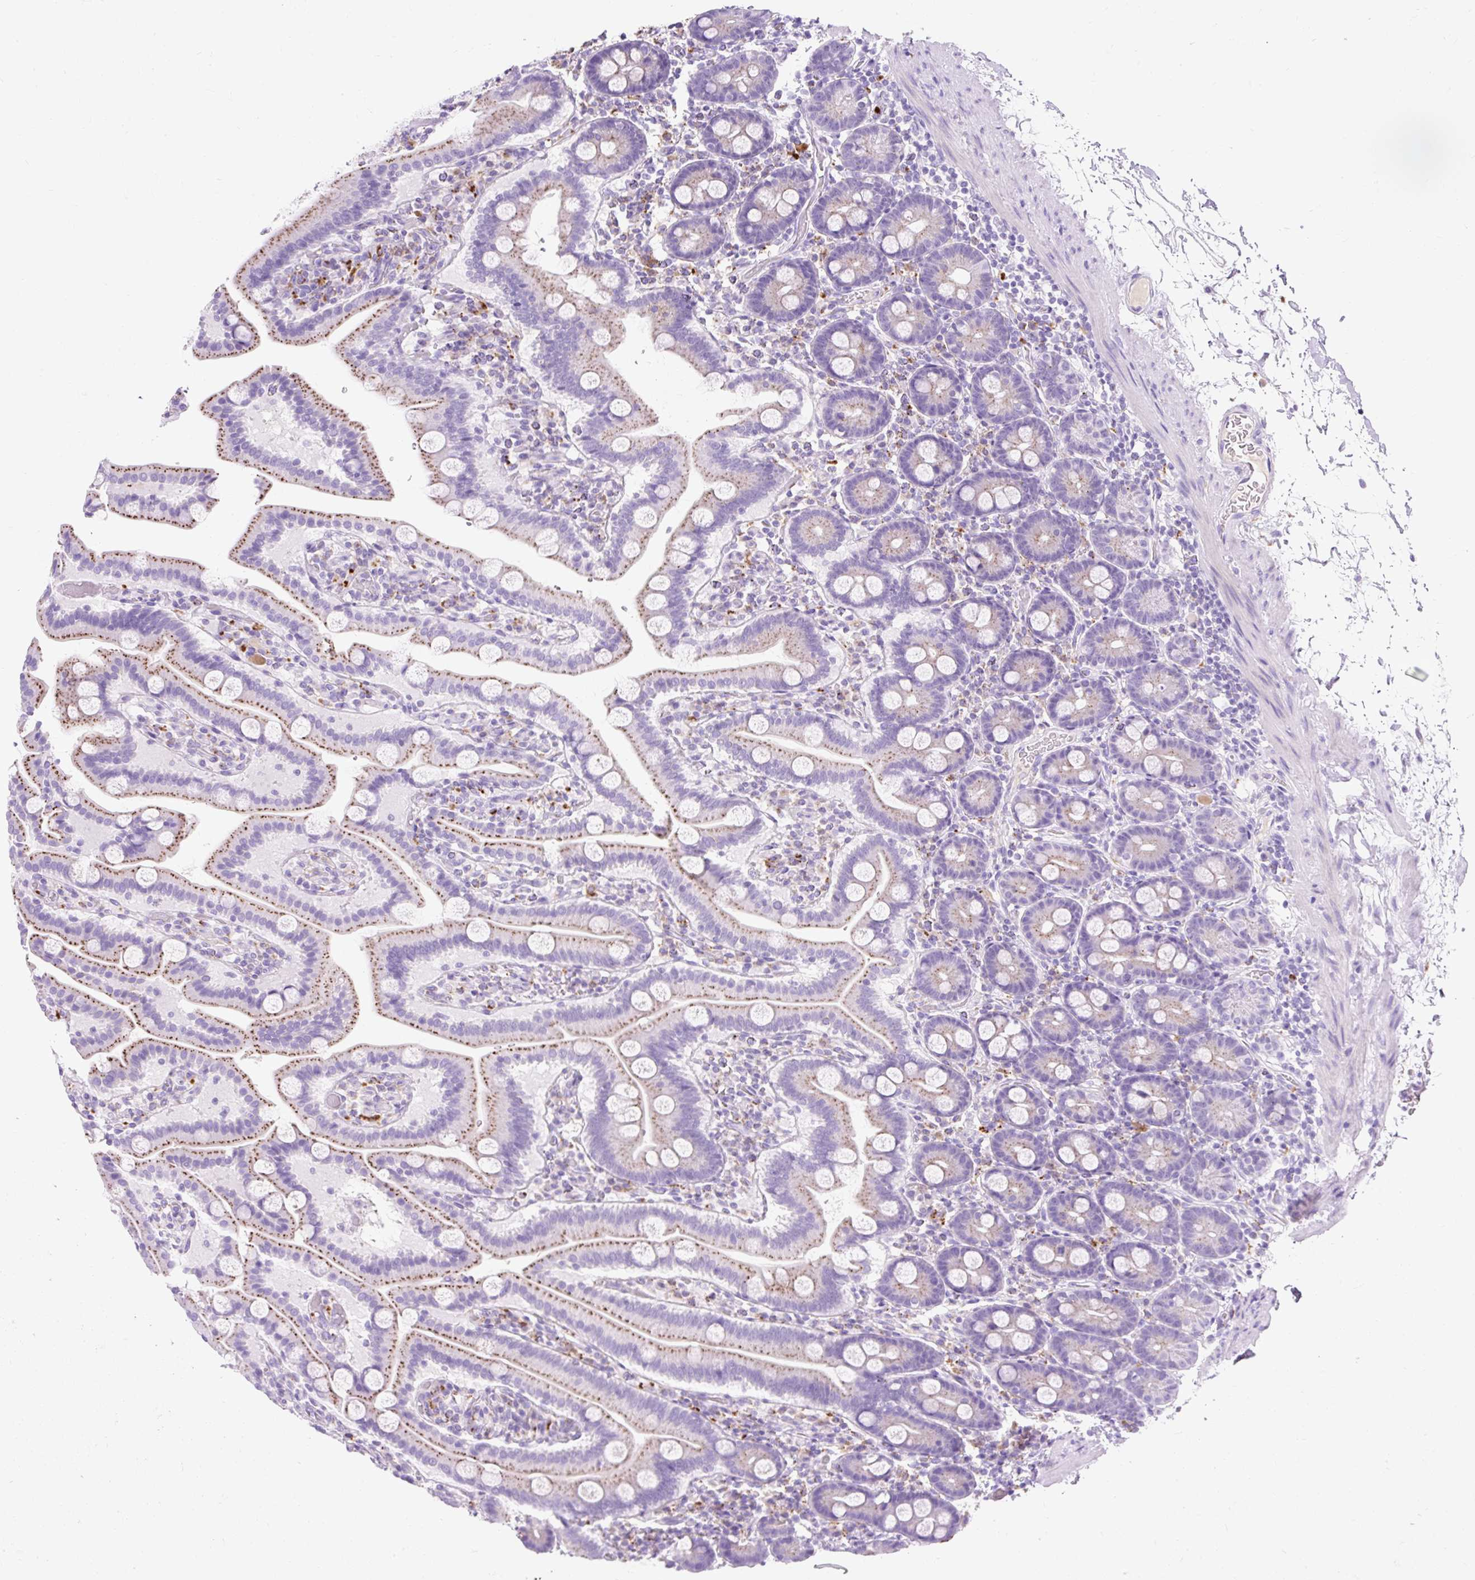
{"staining": {"intensity": "moderate", "quantity": "25%-75%", "location": "cytoplasmic/membranous"}, "tissue": "duodenum", "cell_type": "Glandular cells", "image_type": "normal", "snomed": [{"axis": "morphology", "description": "Normal tissue, NOS"}, {"axis": "topography", "description": "Duodenum"}], "caption": "Immunohistochemical staining of benign human duodenum shows 25%-75% levels of moderate cytoplasmic/membranous protein expression in about 25%-75% of glandular cells. Immunohistochemistry stains the protein in brown and the nuclei are stained blue.", "gene": "HEXB", "patient": {"sex": "male", "age": 55}}